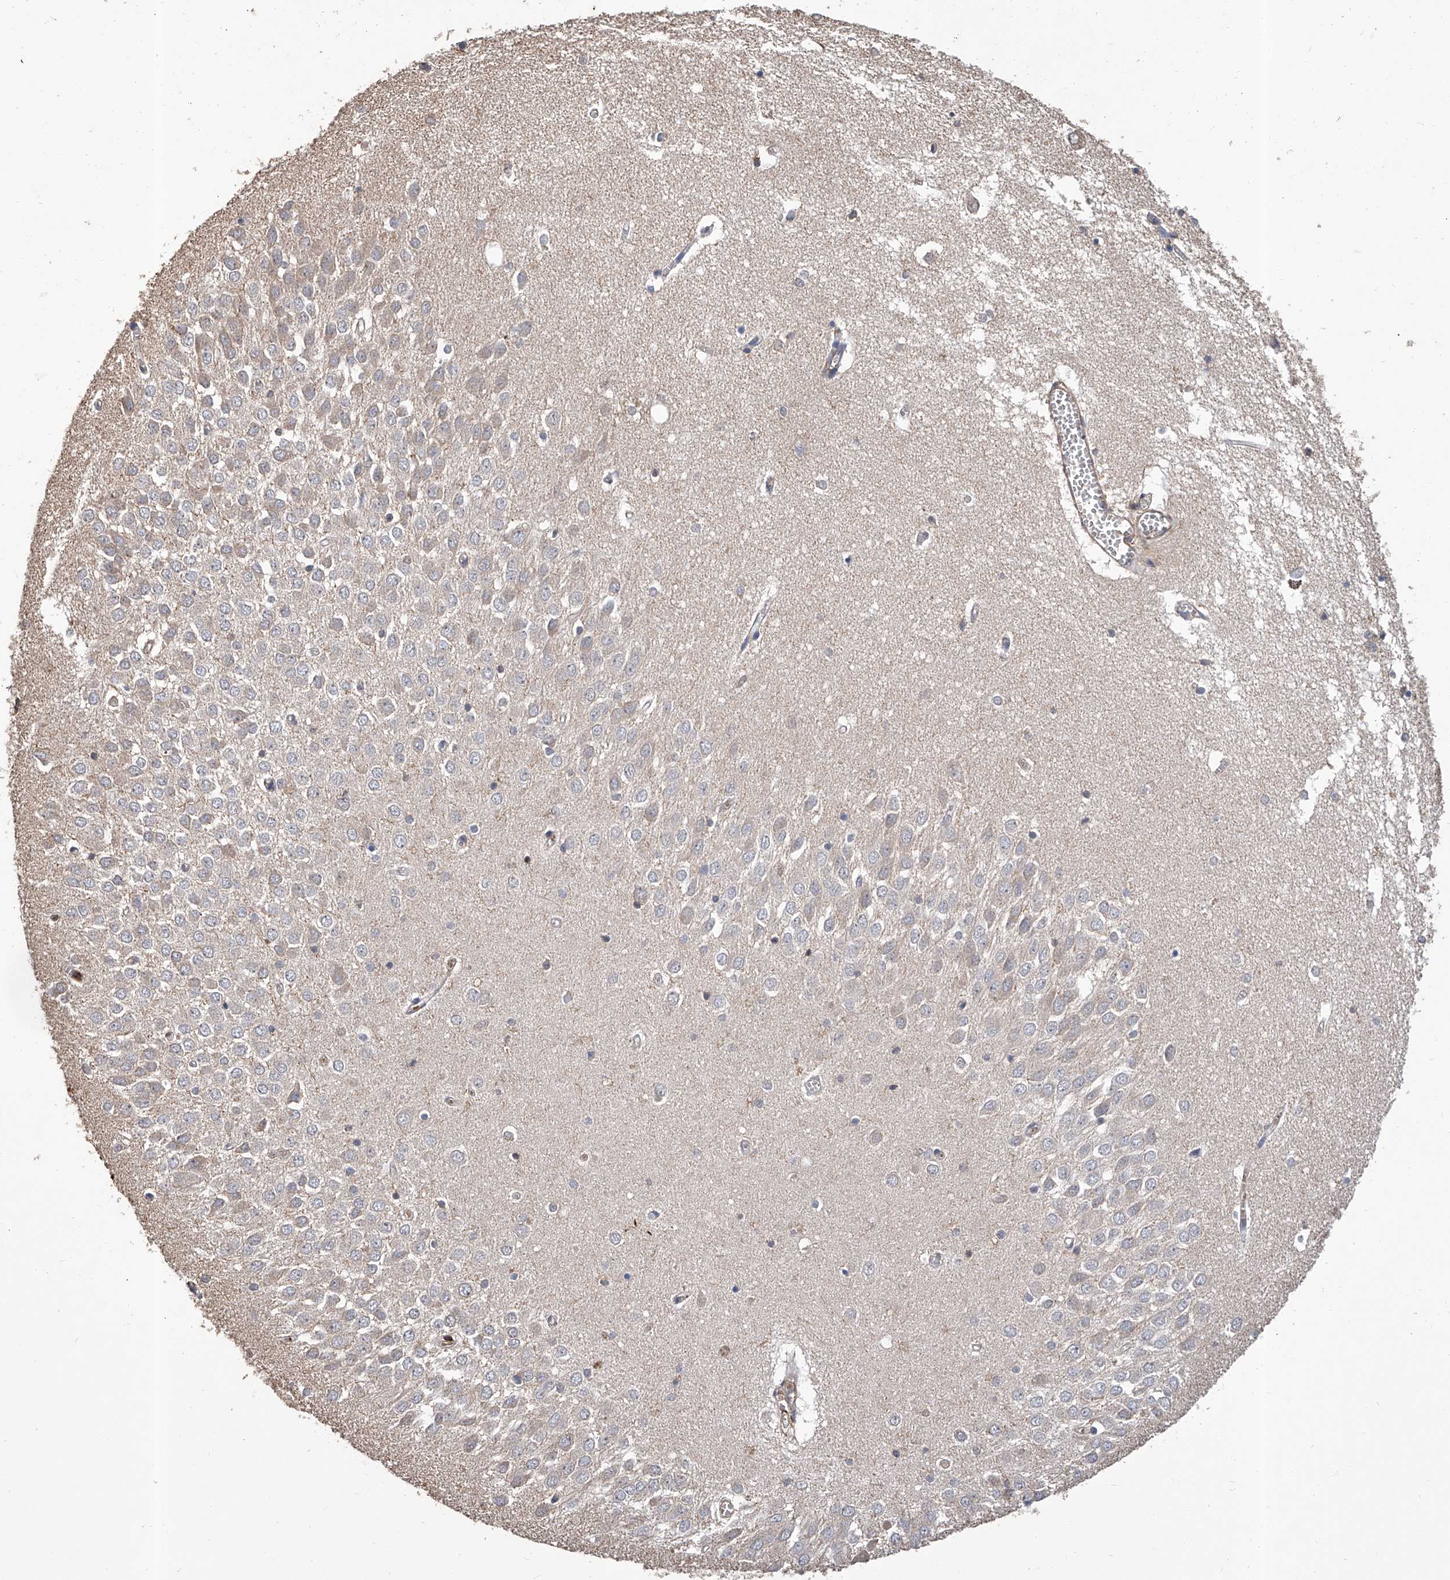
{"staining": {"intensity": "weak", "quantity": "<25%", "location": "cytoplasmic/membranous"}, "tissue": "hippocampus", "cell_type": "Glial cells", "image_type": "normal", "snomed": [{"axis": "morphology", "description": "Normal tissue, NOS"}, {"axis": "topography", "description": "Hippocampus"}], "caption": "Immunohistochemical staining of normal human hippocampus demonstrates no significant positivity in glial cells. Nuclei are stained in blue.", "gene": "GPT", "patient": {"sex": "male", "age": 70}}